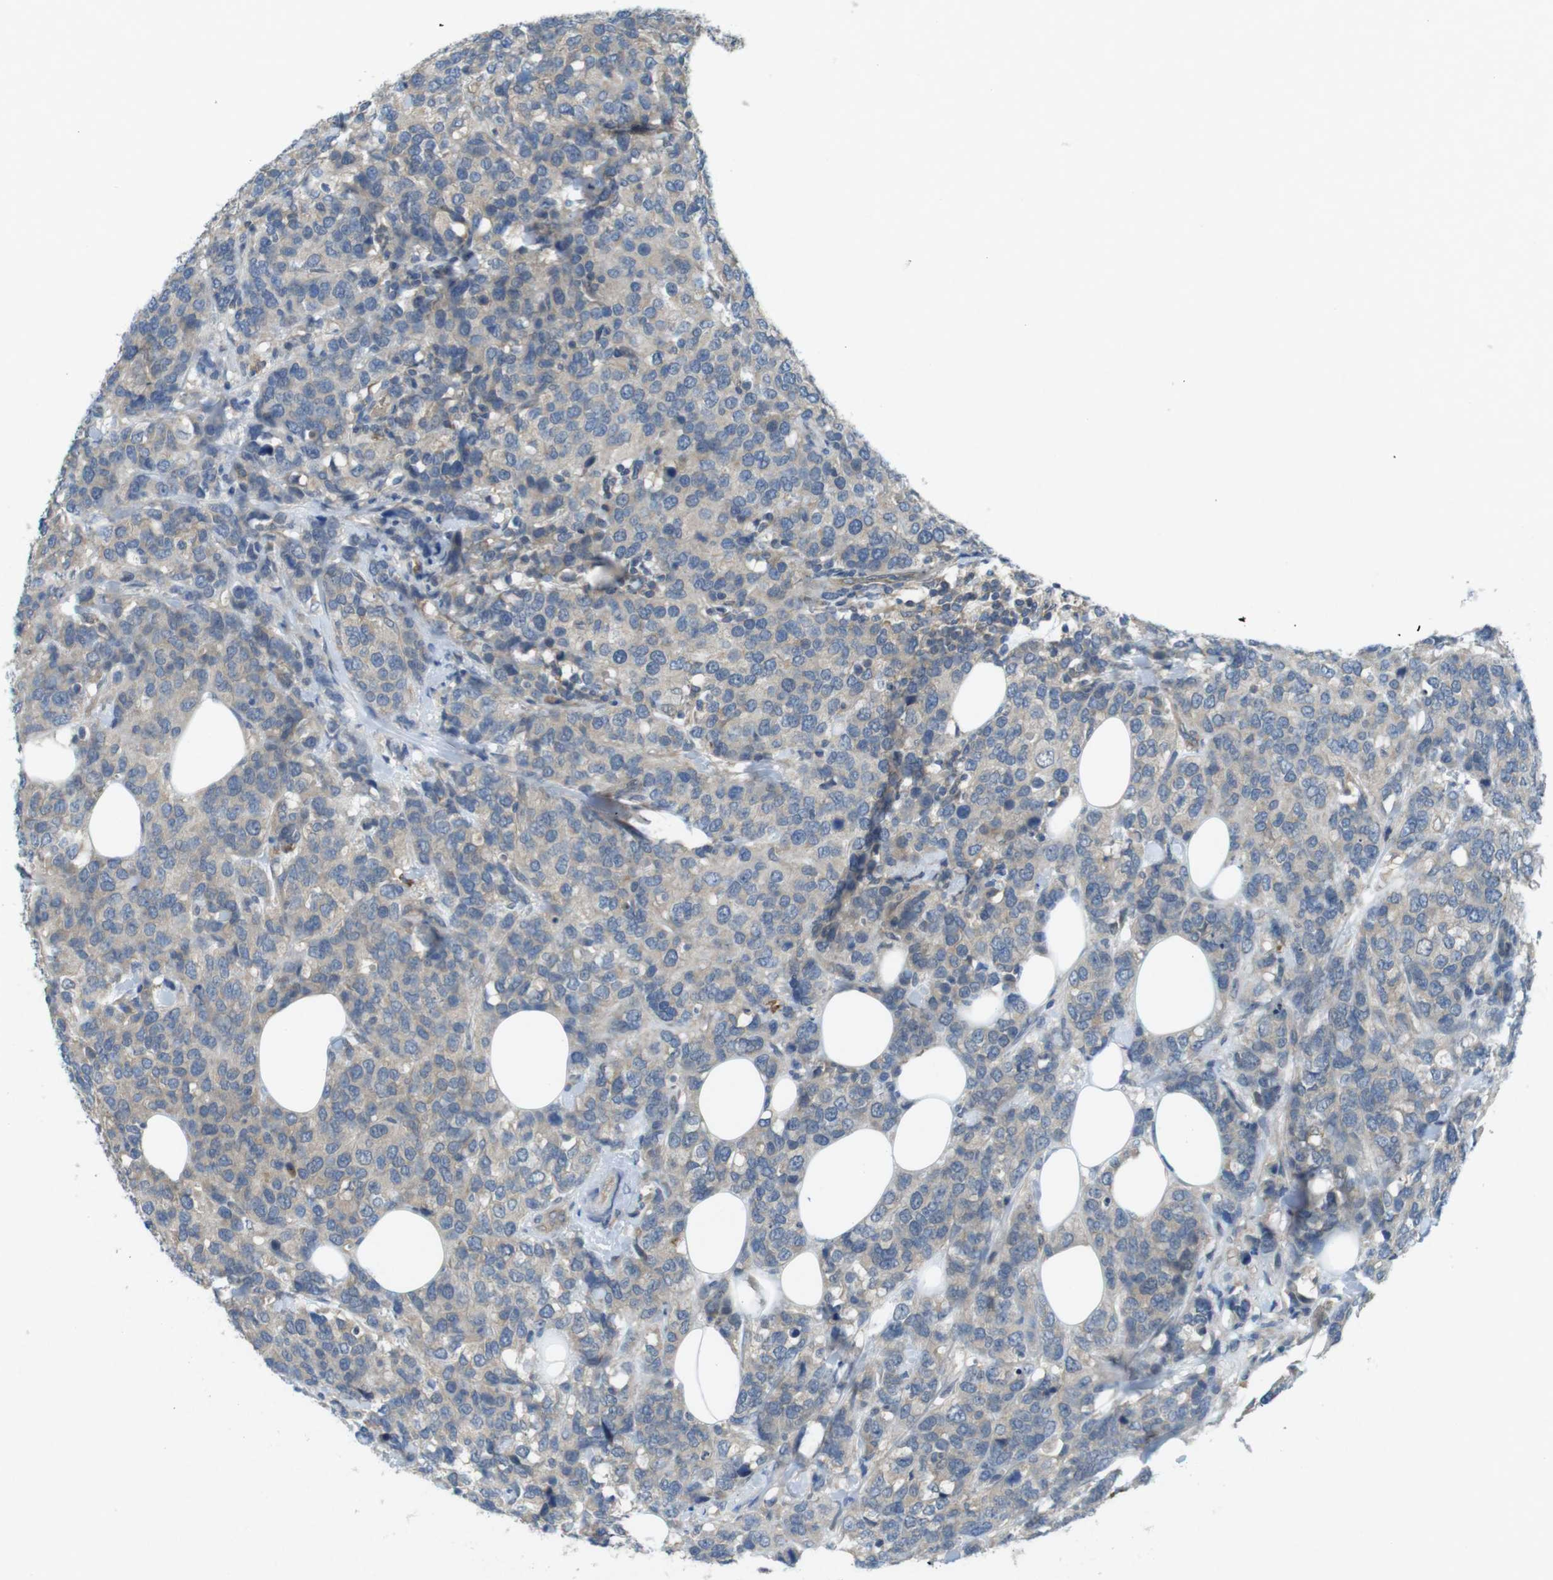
{"staining": {"intensity": "negative", "quantity": "none", "location": "none"}, "tissue": "breast cancer", "cell_type": "Tumor cells", "image_type": "cancer", "snomed": [{"axis": "morphology", "description": "Lobular carcinoma"}, {"axis": "topography", "description": "Breast"}], "caption": "High power microscopy photomicrograph of an immunohistochemistry micrograph of lobular carcinoma (breast), revealing no significant expression in tumor cells.", "gene": "SUGT1", "patient": {"sex": "female", "age": 59}}